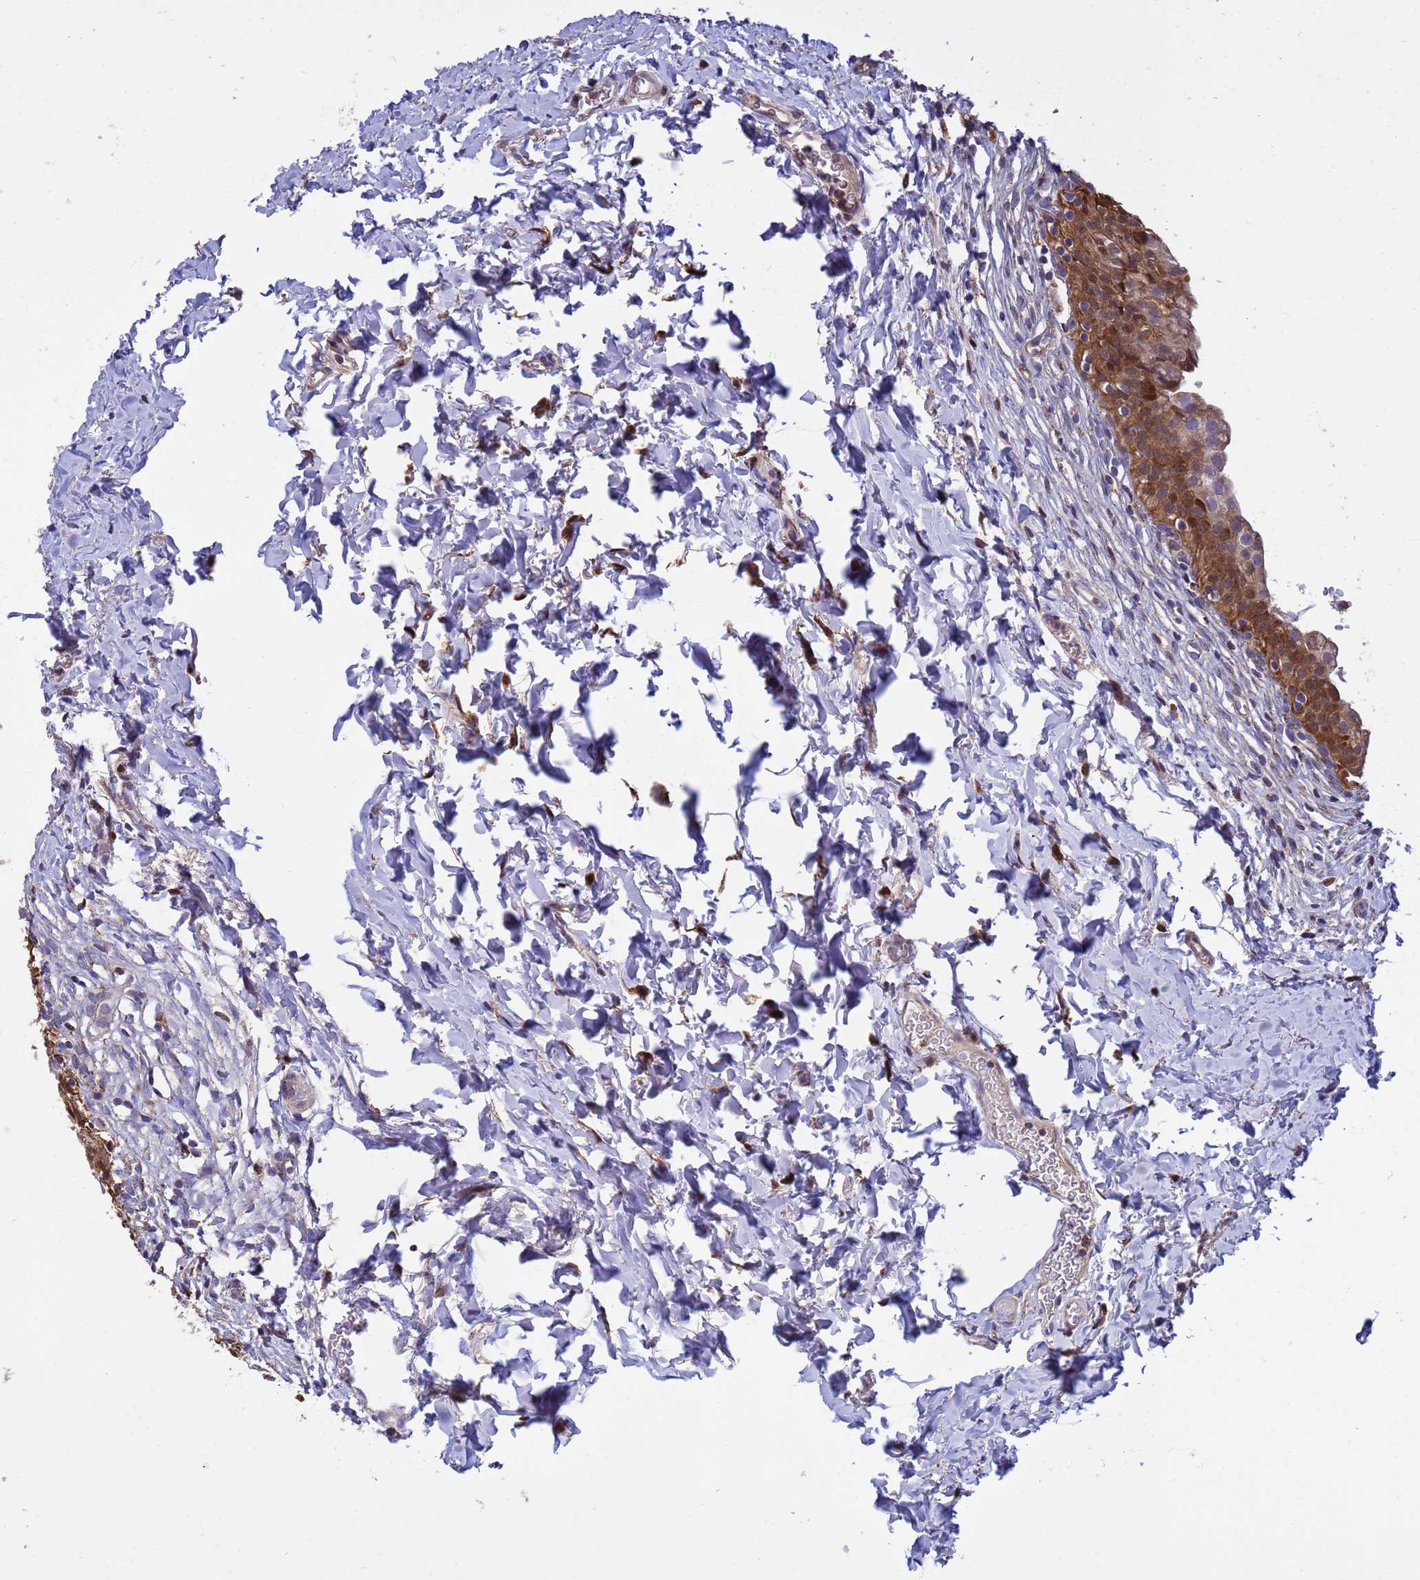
{"staining": {"intensity": "strong", "quantity": ">75%", "location": "cytoplasmic/membranous,nuclear"}, "tissue": "urinary bladder", "cell_type": "Urothelial cells", "image_type": "normal", "snomed": [{"axis": "morphology", "description": "Normal tissue, NOS"}, {"axis": "topography", "description": "Urinary bladder"}], "caption": "Urinary bladder stained for a protein demonstrates strong cytoplasmic/membranous,nuclear positivity in urothelial cells. (brown staining indicates protein expression, while blue staining denotes nuclei).", "gene": "TUBGCP3", "patient": {"sex": "male", "age": 55}}